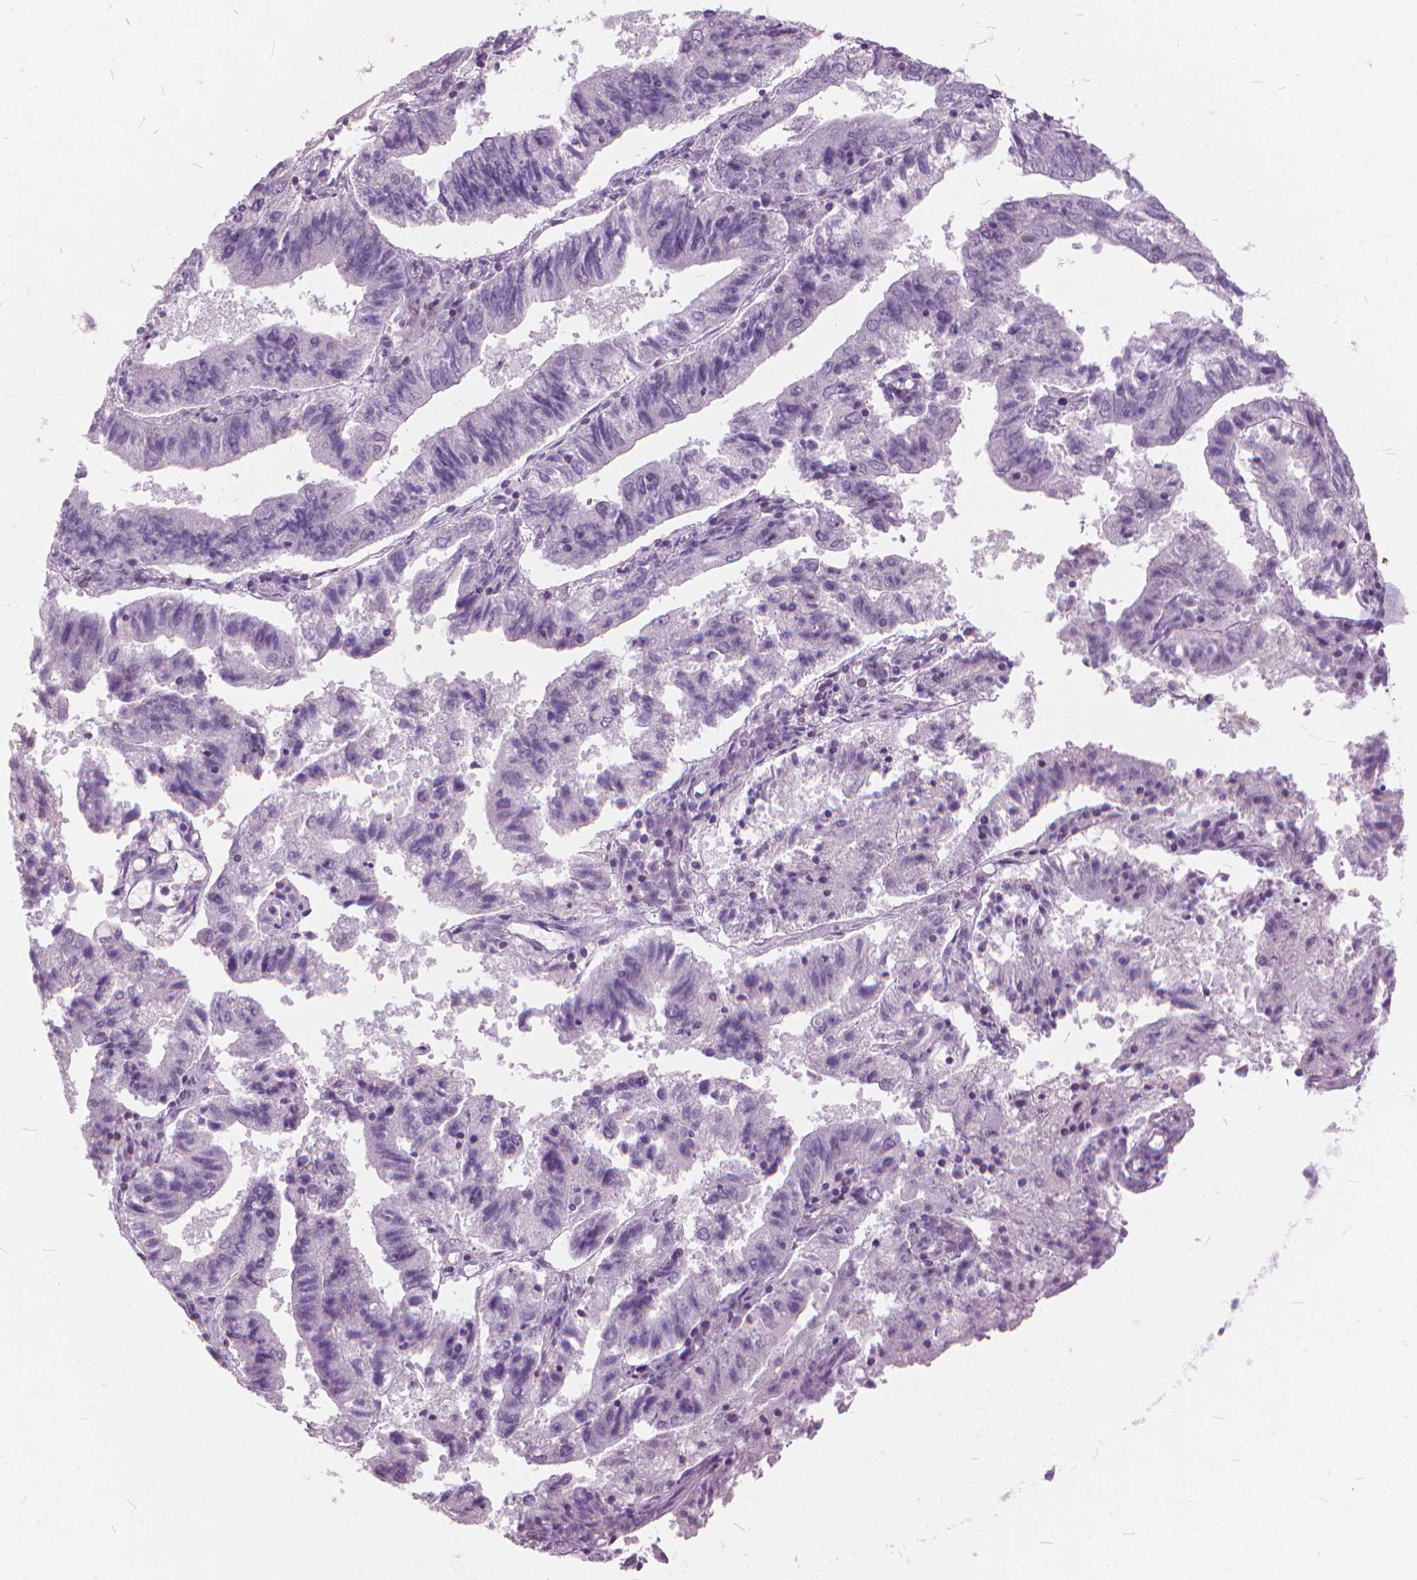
{"staining": {"intensity": "negative", "quantity": "none", "location": "none"}, "tissue": "endometrial cancer", "cell_type": "Tumor cells", "image_type": "cancer", "snomed": [{"axis": "morphology", "description": "Adenocarcinoma, NOS"}, {"axis": "topography", "description": "Endometrium"}], "caption": "Human endometrial adenocarcinoma stained for a protein using IHC displays no positivity in tumor cells.", "gene": "STAT5B", "patient": {"sex": "female", "age": 82}}